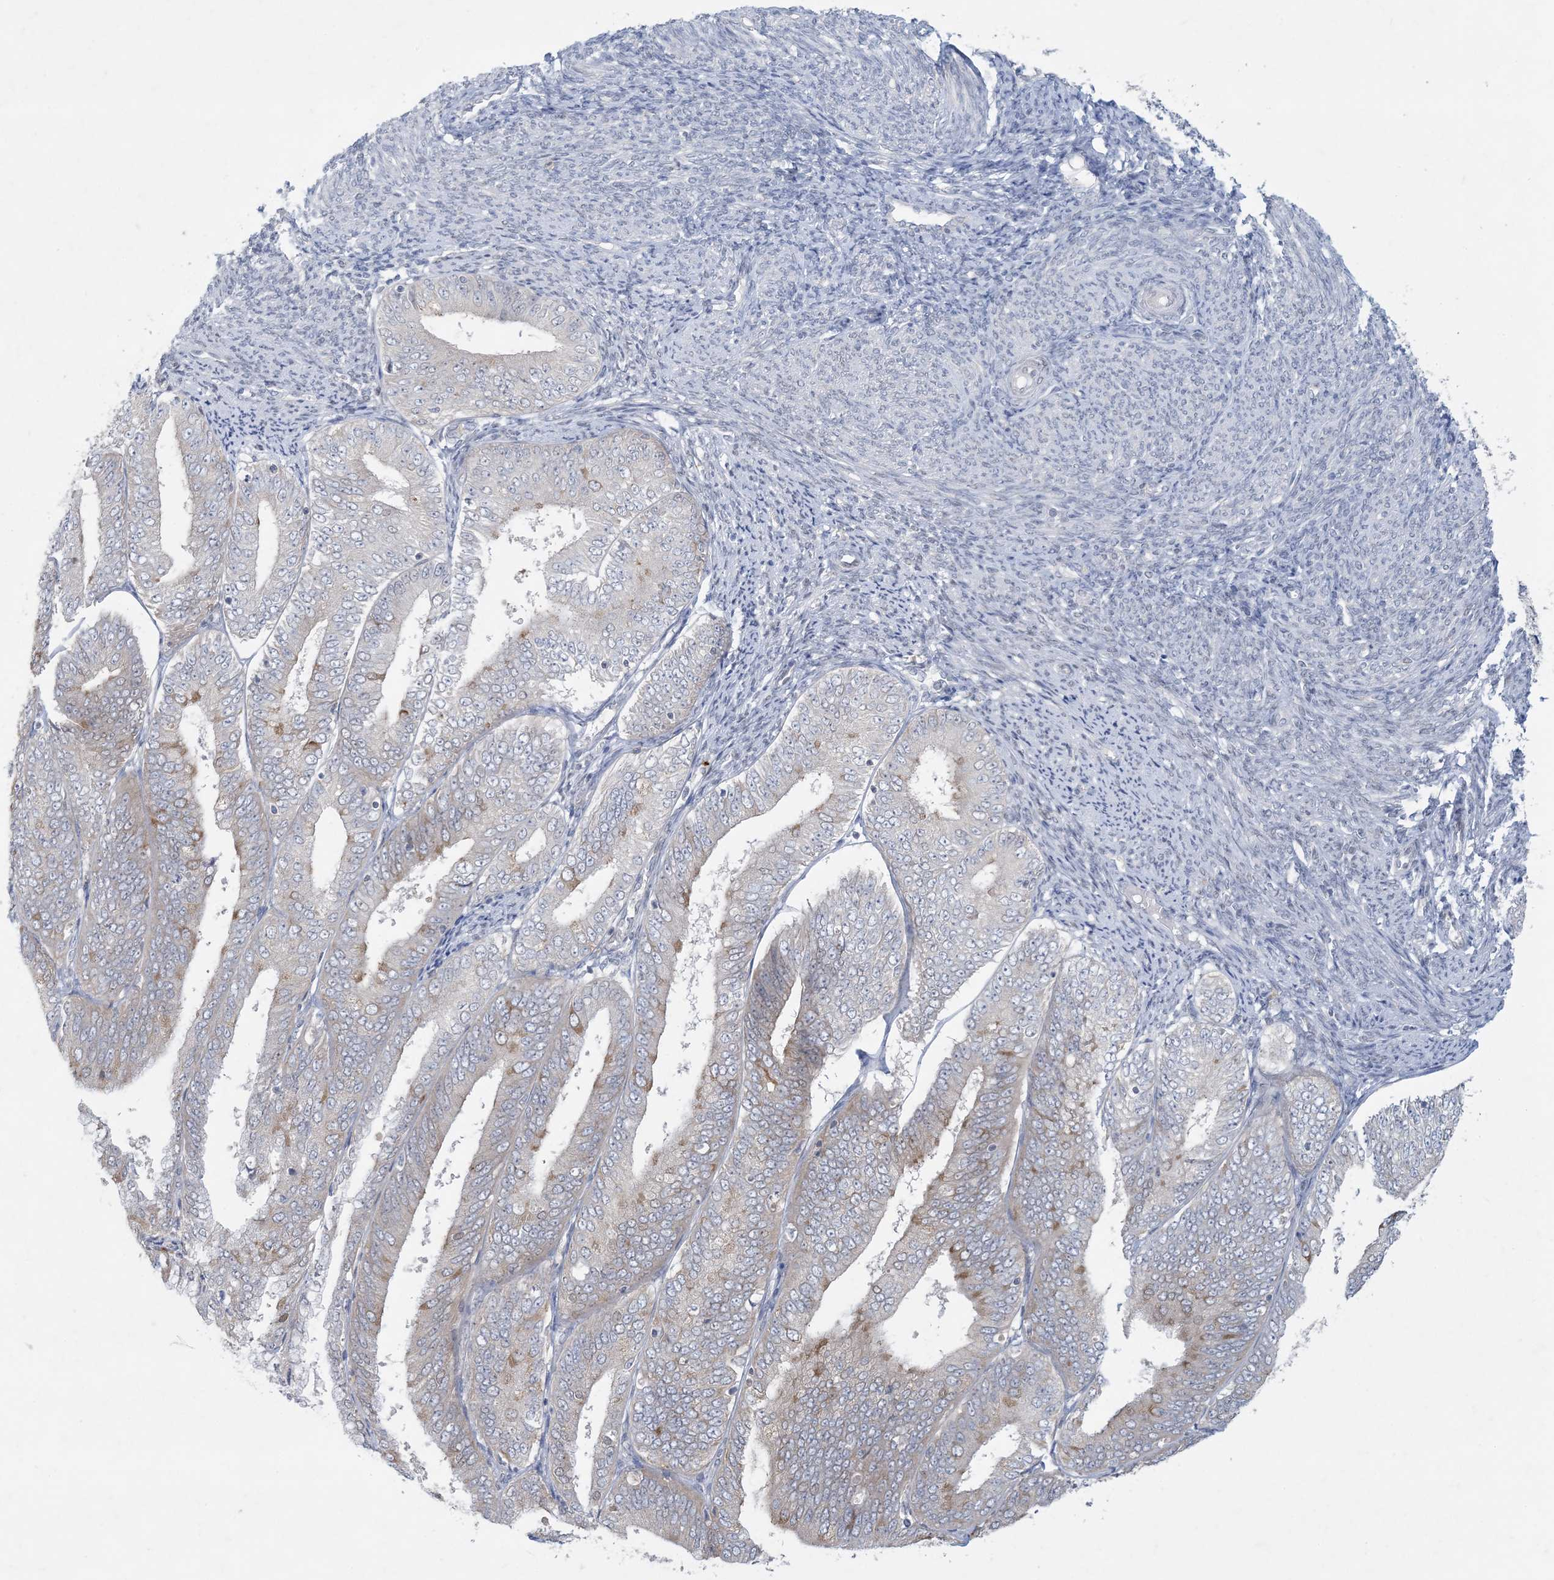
{"staining": {"intensity": "weak", "quantity": "<25%", "location": "cytoplasmic/membranous"}, "tissue": "endometrial cancer", "cell_type": "Tumor cells", "image_type": "cancer", "snomed": [{"axis": "morphology", "description": "Adenocarcinoma, NOS"}, {"axis": "topography", "description": "Endometrium"}], "caption": "The immunohistochemistry (IHC) histopathology image has no significant positivity in tumor cells of endometrial cancer tissue.", "gene": "KIF3A", "patient": {"sex": "female", "age": 63}}